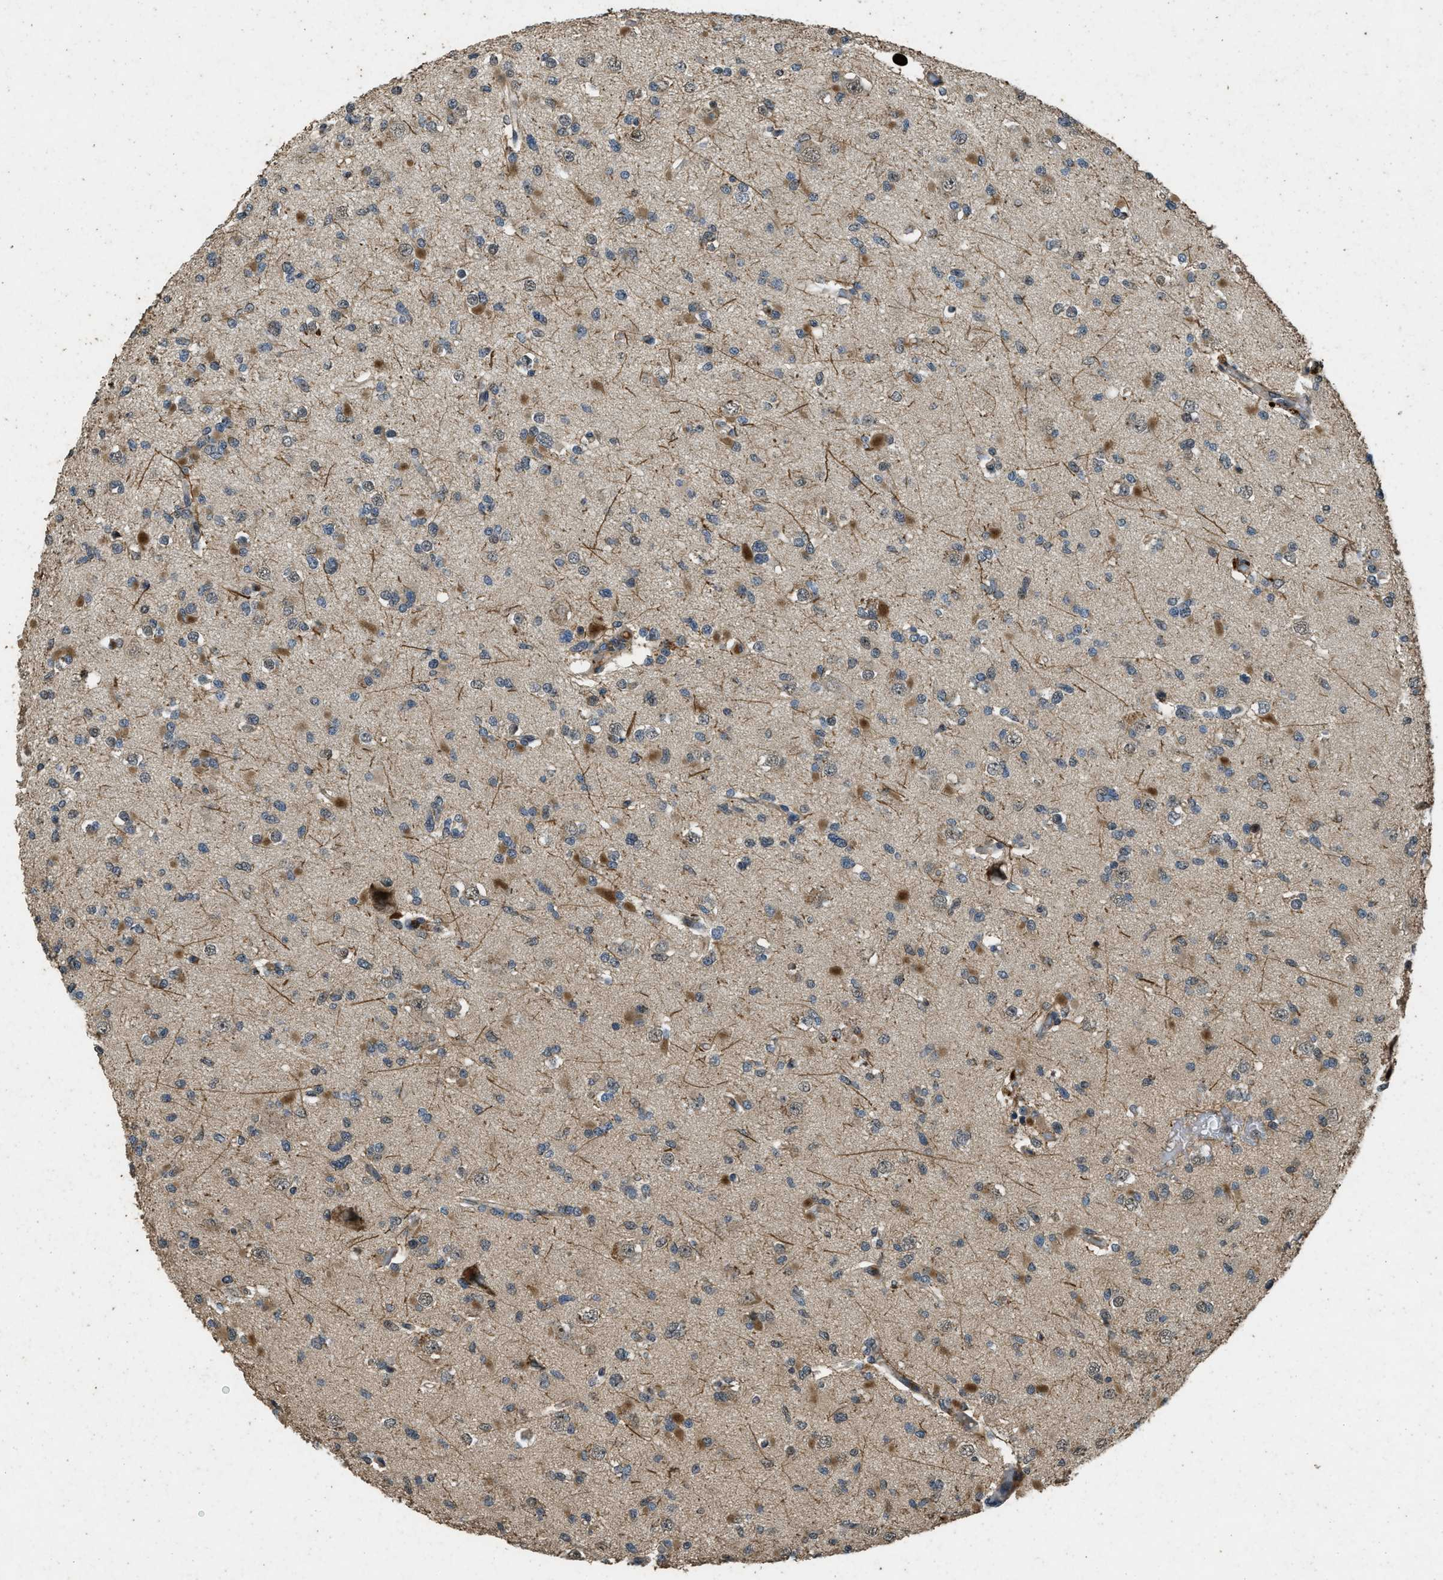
{"staining": {"intensity": "moderate", "quantity": "25%-75%", "location": "cytoplasmic/membranous"}, "tissue": "glioma", "cell_type": "Tumor cells", "image_type": "cancer", "snomed": [{"axis": "morphology", "description": "Glioma, malignant, Low grade"}, {"axis": "topography", "description": "Brain"}], "caption": "Immunohistochemistry (IHC) image of human glioma stained for a protein (brown), which exhibits medium levels of moderate cytoplasmic/membranous positivity in about 25%-75% of tumor cells.", "gene": "ATP8B1", "patient": {"sex": "female", "age": 22}}